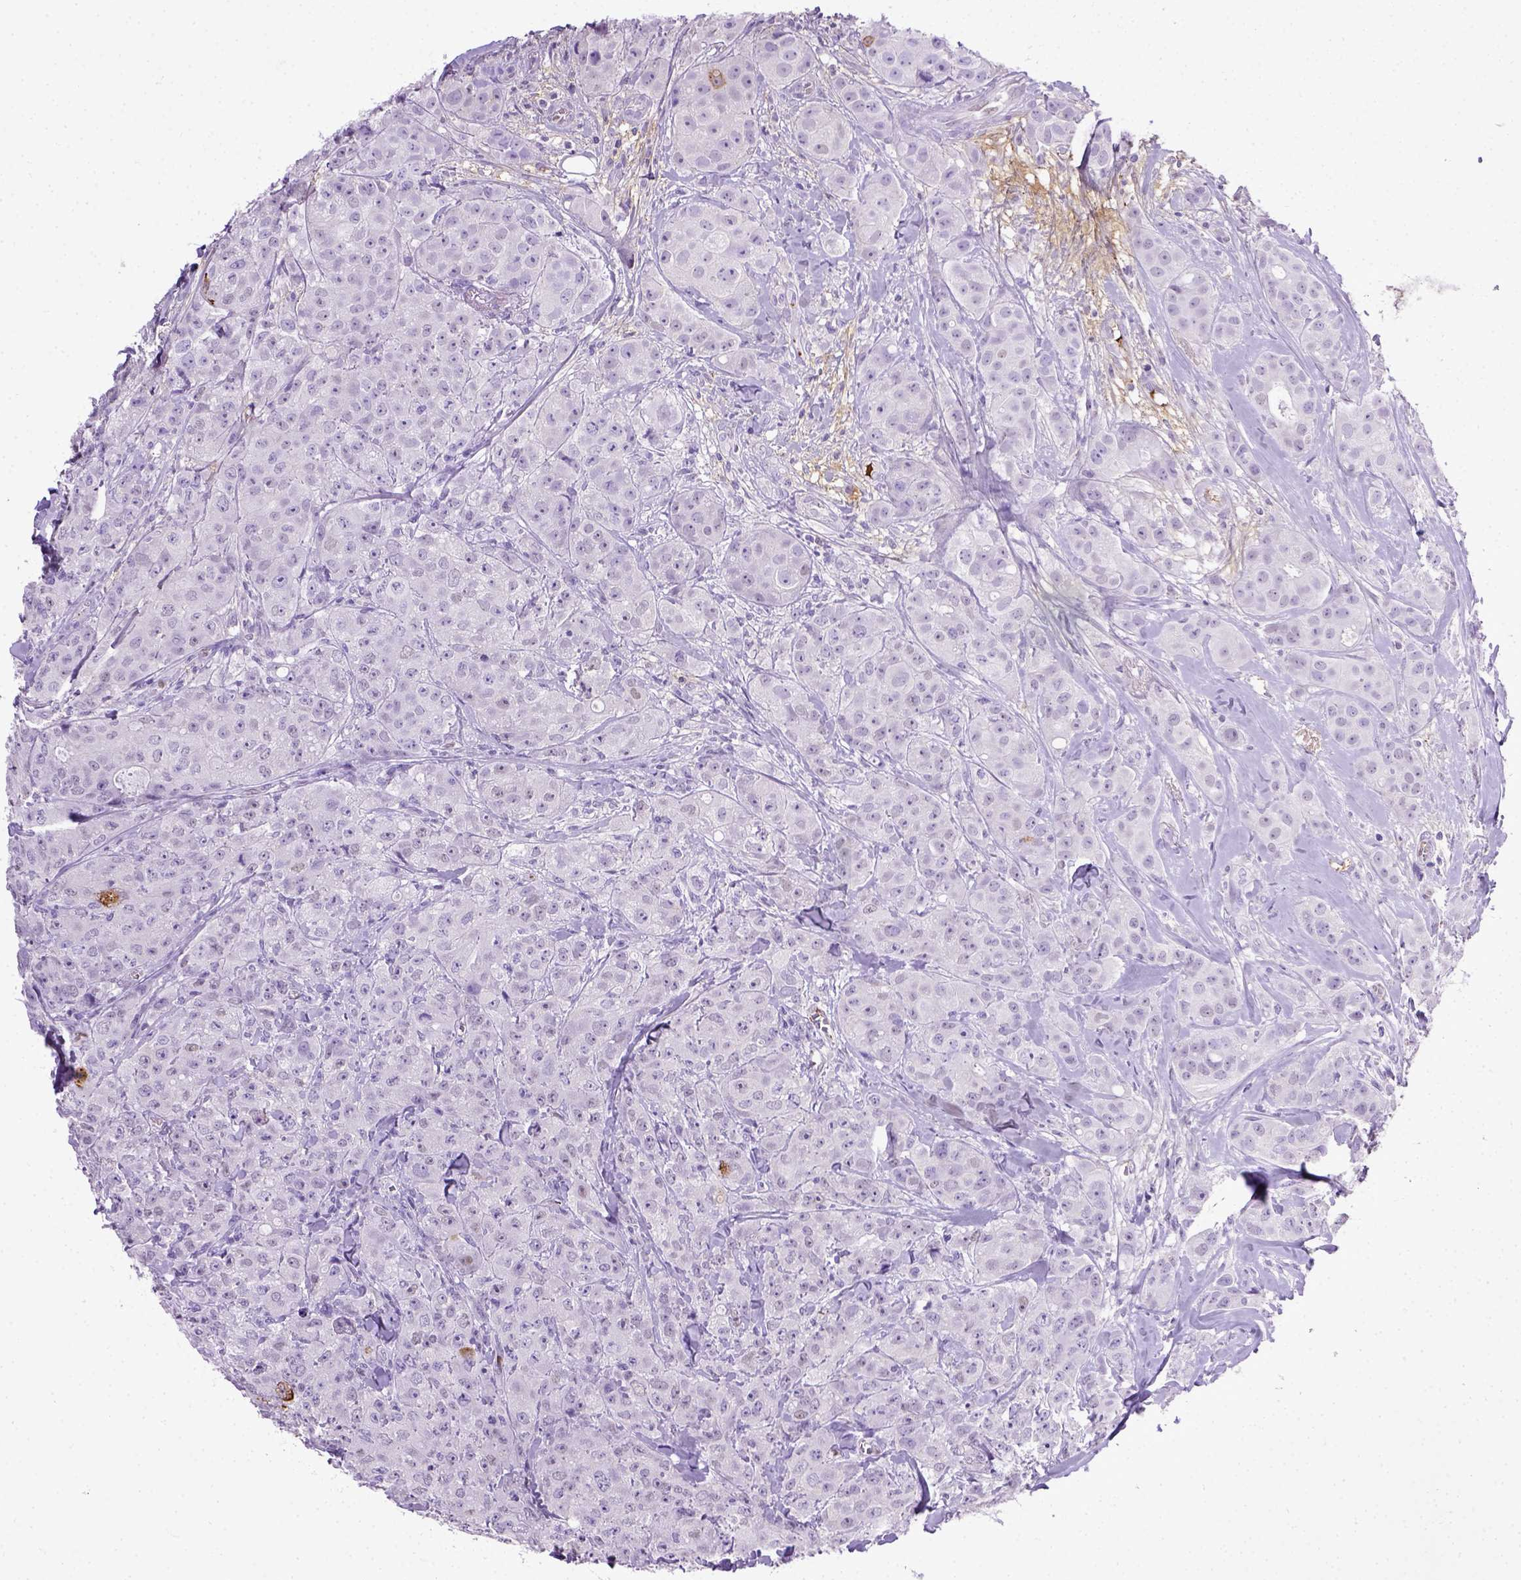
{"staining": {"intensity": "negative", "quantity": "none", "location": "none"}, "tissue": "breast cancer", "cell_type": "Tumor cells", "image_type": "cancer", "snomed": [{"axis": "morphology", "description": "Duct carcinoma"}, {"axis": "topography", "description": "Breast"}], "caption": "The immunohistochemistry (IHC) photomicrograph has no significant staining in tumor cells of infiltrating ductal carcinoma (breast) tissue.", "gene": "ADAMTS8", "patient": {"sex": "female", "age": 43}}